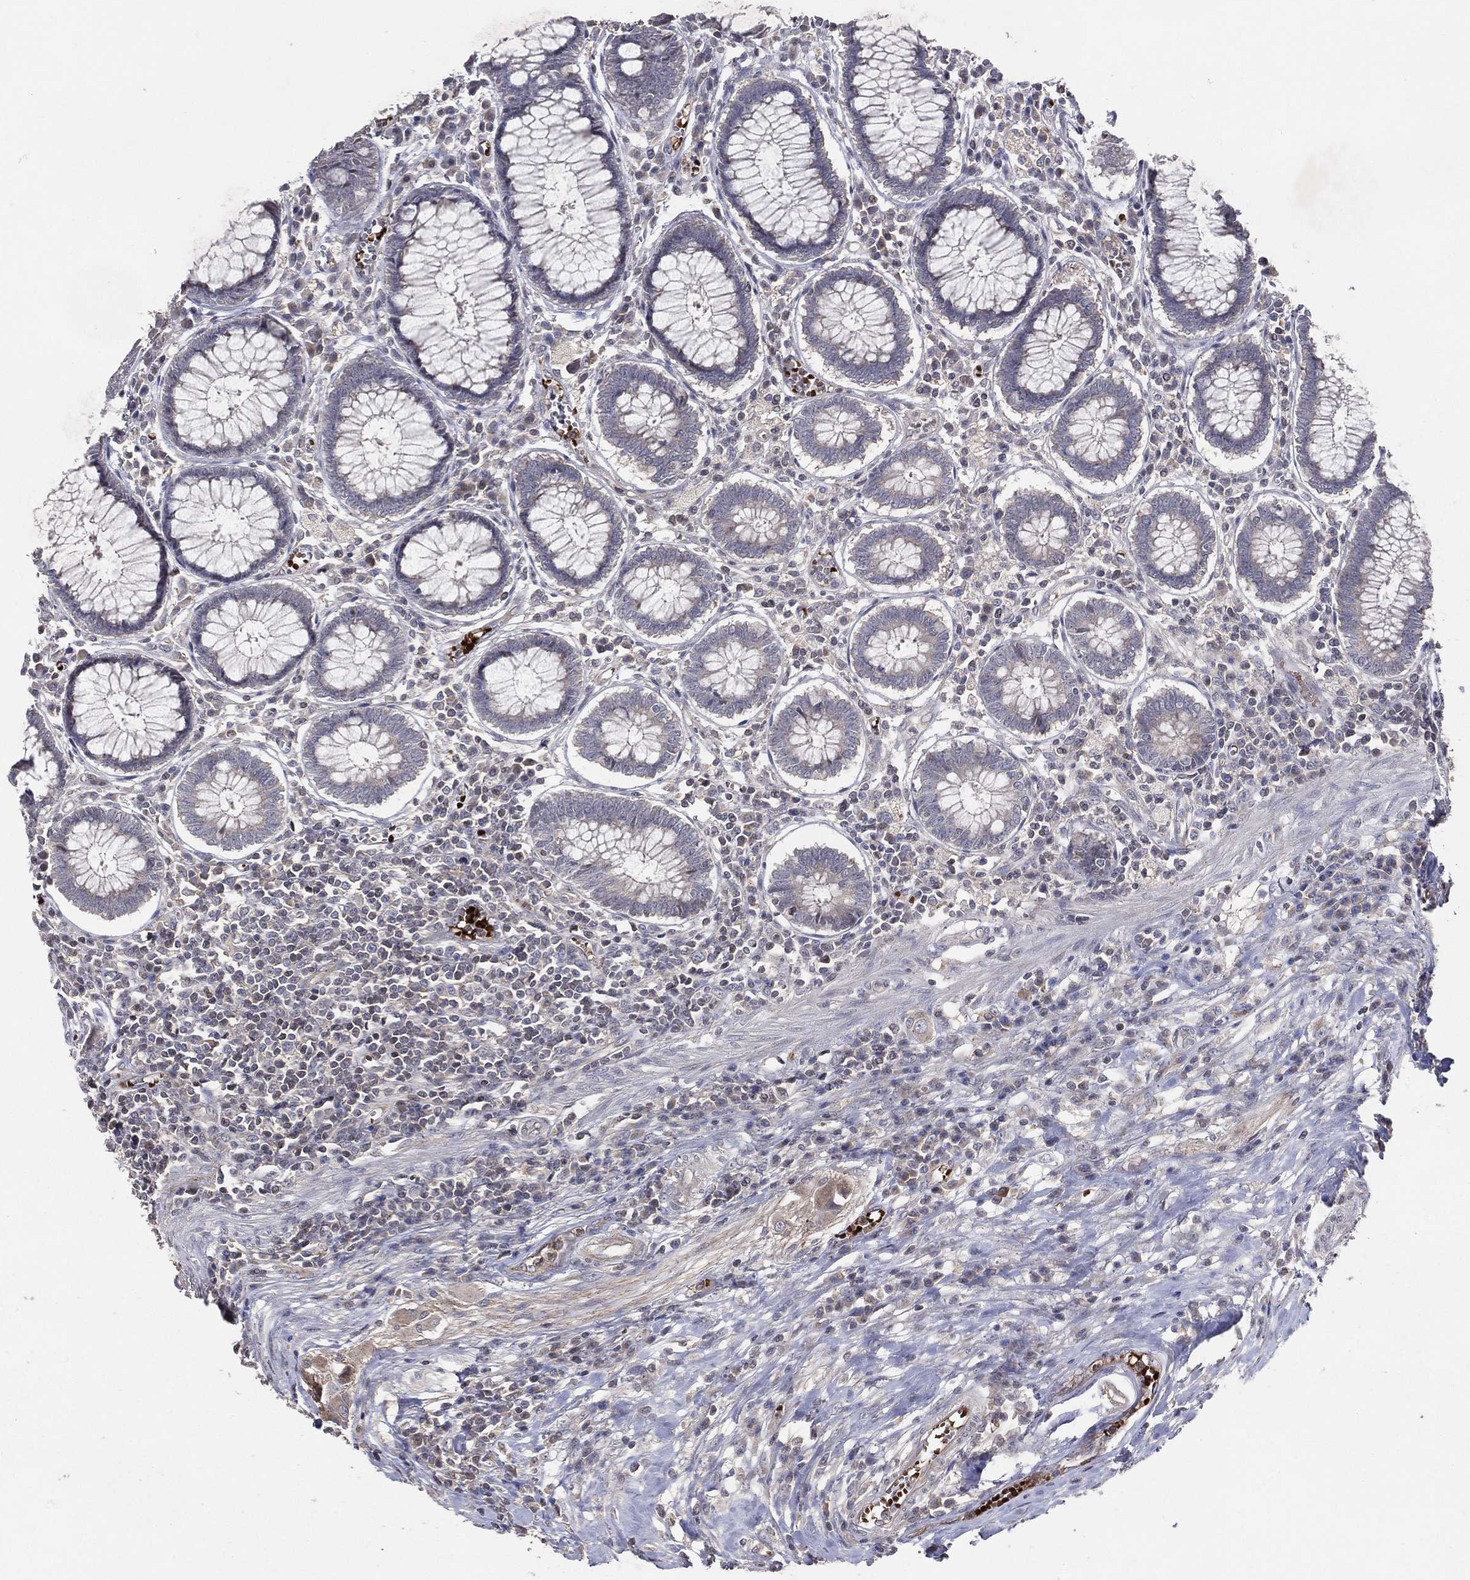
{"staining": {"intensity": "negative", "quantity": "none", "location": "none"}, "tissue": "colon", "cell_type": "Endothelial cells", "image_type": "normal", "snomed": [{"axis": "morphology", "description": "Normal tissue, NOS"}, {"axis": "topography", "description": "Colon"}], "caption": "Unremarkable colon was stained to show a protein in brown. There is no significant expression in endothelial cells. (DAB IHC visualized using brightfield microscopy, high magnification).", "gene": "DNAH7", "patient": {"sex": "male", "age": 65}}